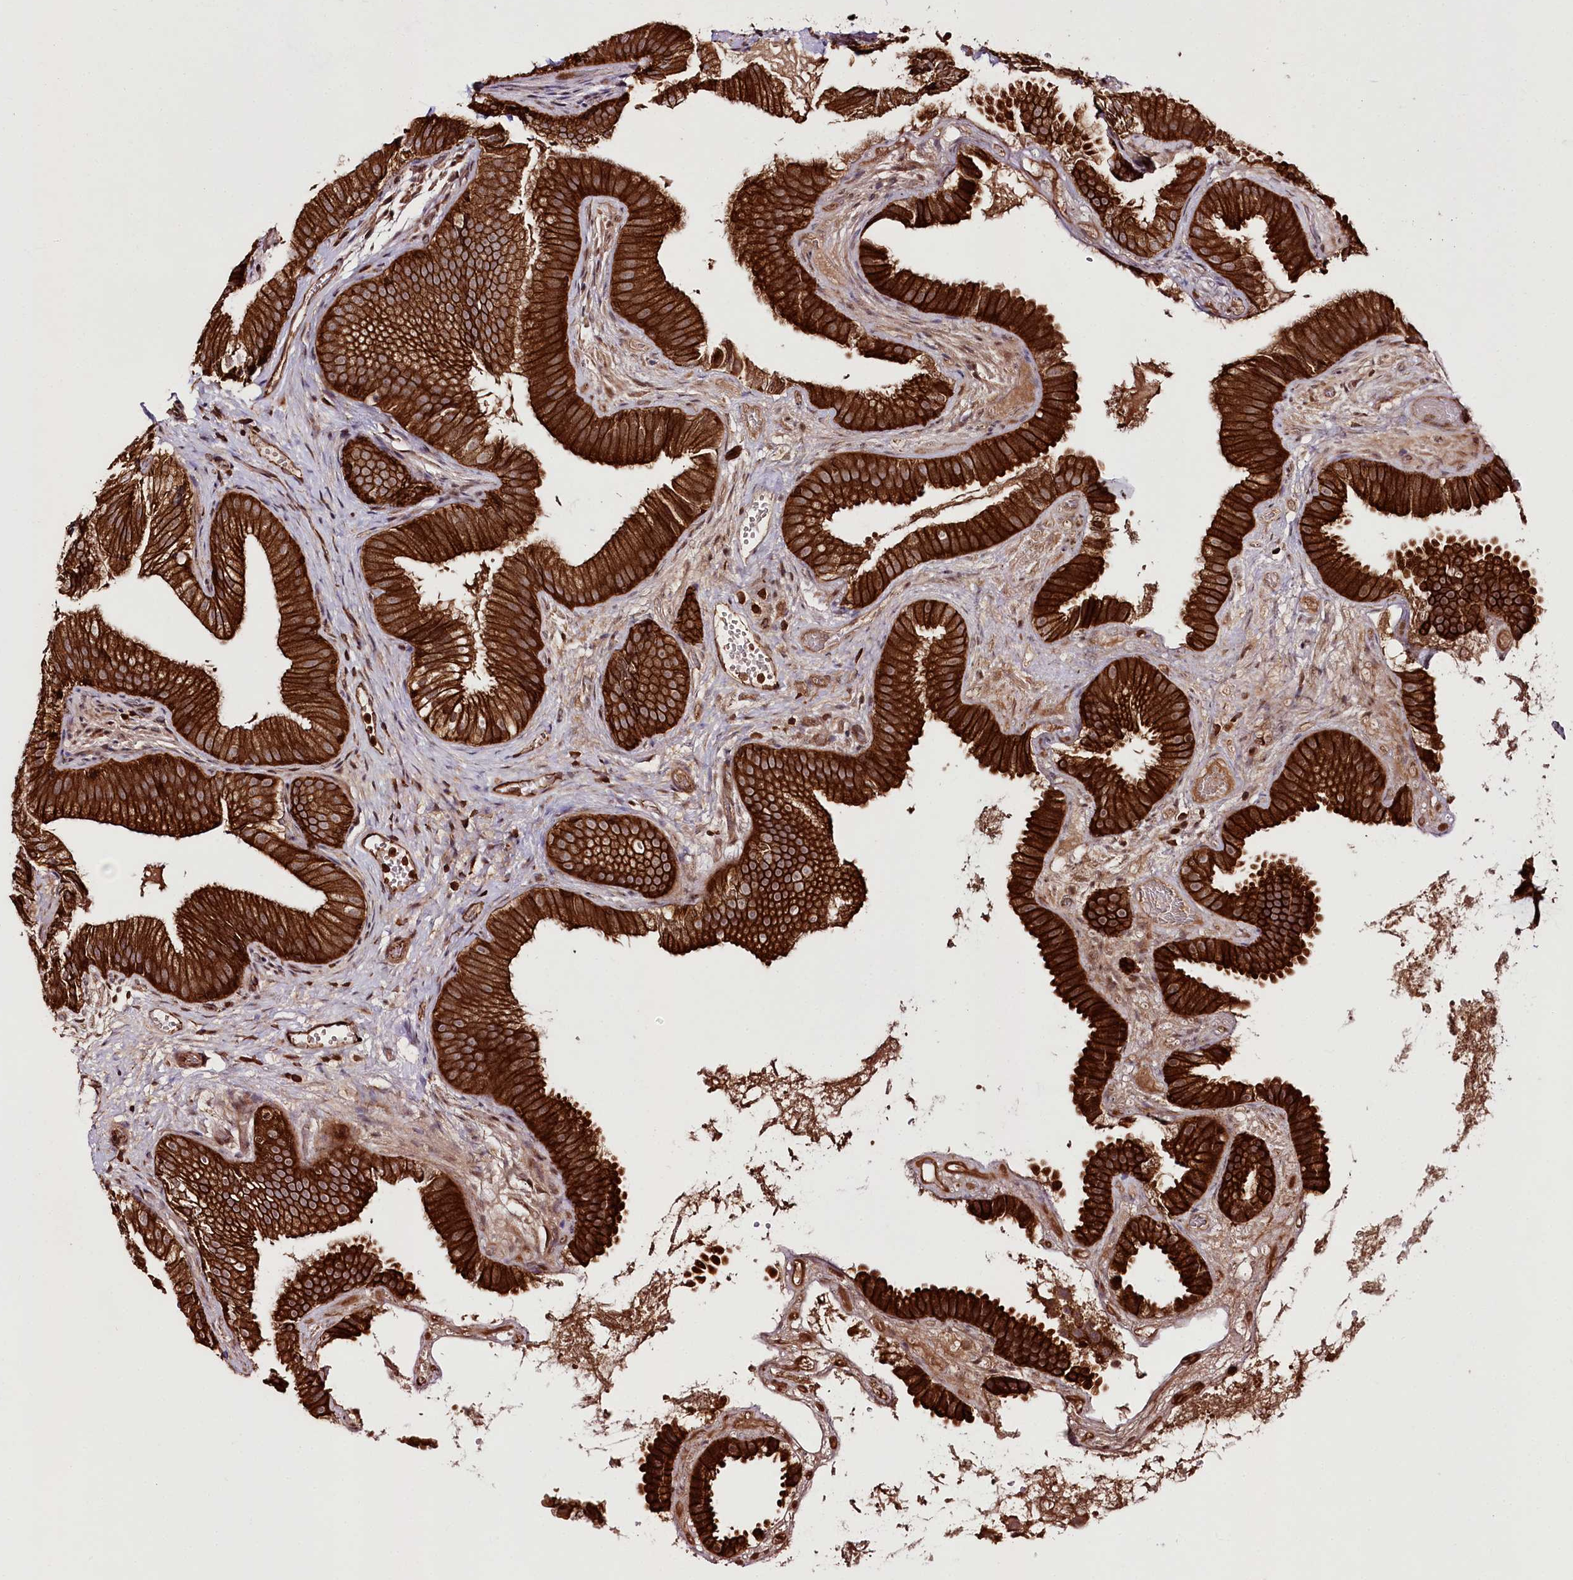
{"staining": {"intensity": "strong", "quantity": ">75%", "location": "cytoplasmic/membranous"}, "tissue": "gallbladder", "cell_type": "Glandular cells", "image_type": "normal", "snomed": [{"axis": "morphology", "description": "Normal tissue, NOS"}, {"axis": "topography", "description": "Gallbladder"}], "caption": "Human gallbladder stained for a protein (brown) reveals strong cytoplasmic/membranous positive expression in about >75% of glandular cells.", "gene": "DHX29", "patient": {"sex": "female", "age": 30}}